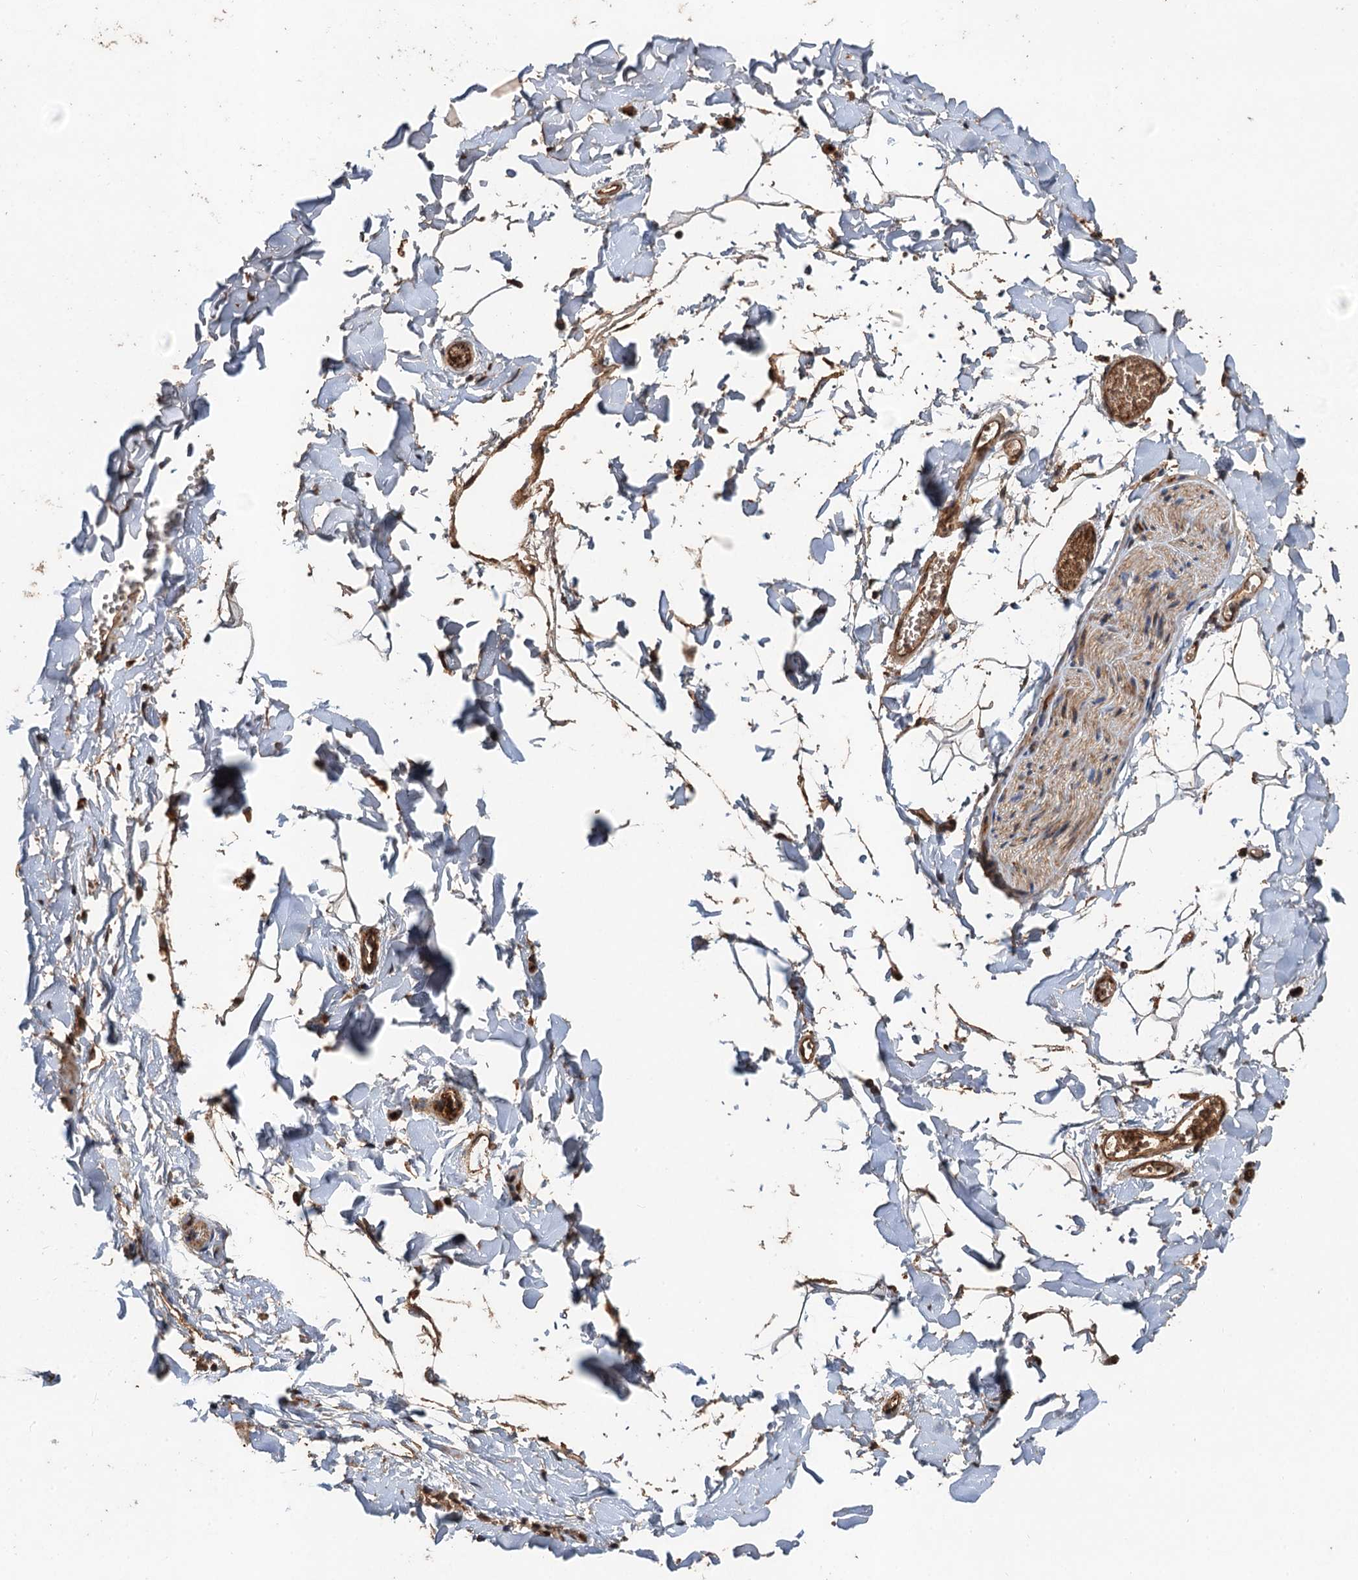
{"staining": {"intensity": "moderate", "quantity": "25%-75%", "location": "cytoplasmic/membranous"}, "tissue": "adipose tissue", "cell_type": "Adipocytes", "image_type": "normal", "snomed": [{"axis": "morphology", "description": "Normal tissue, NOS"}, {"axis": "topography", "description": "Gallbladder"}, {"axis": "topography", "description": "Peripheral nerve tissue"}], "caption": "Protein analysis of unremarkable adipose tissue demonstrates moderate cytoplasmic/membranous positivity in approximately 25%-75% of adipocytes.", "gene": "DEXI", "patient": {"sex": "male", "age": 38}}